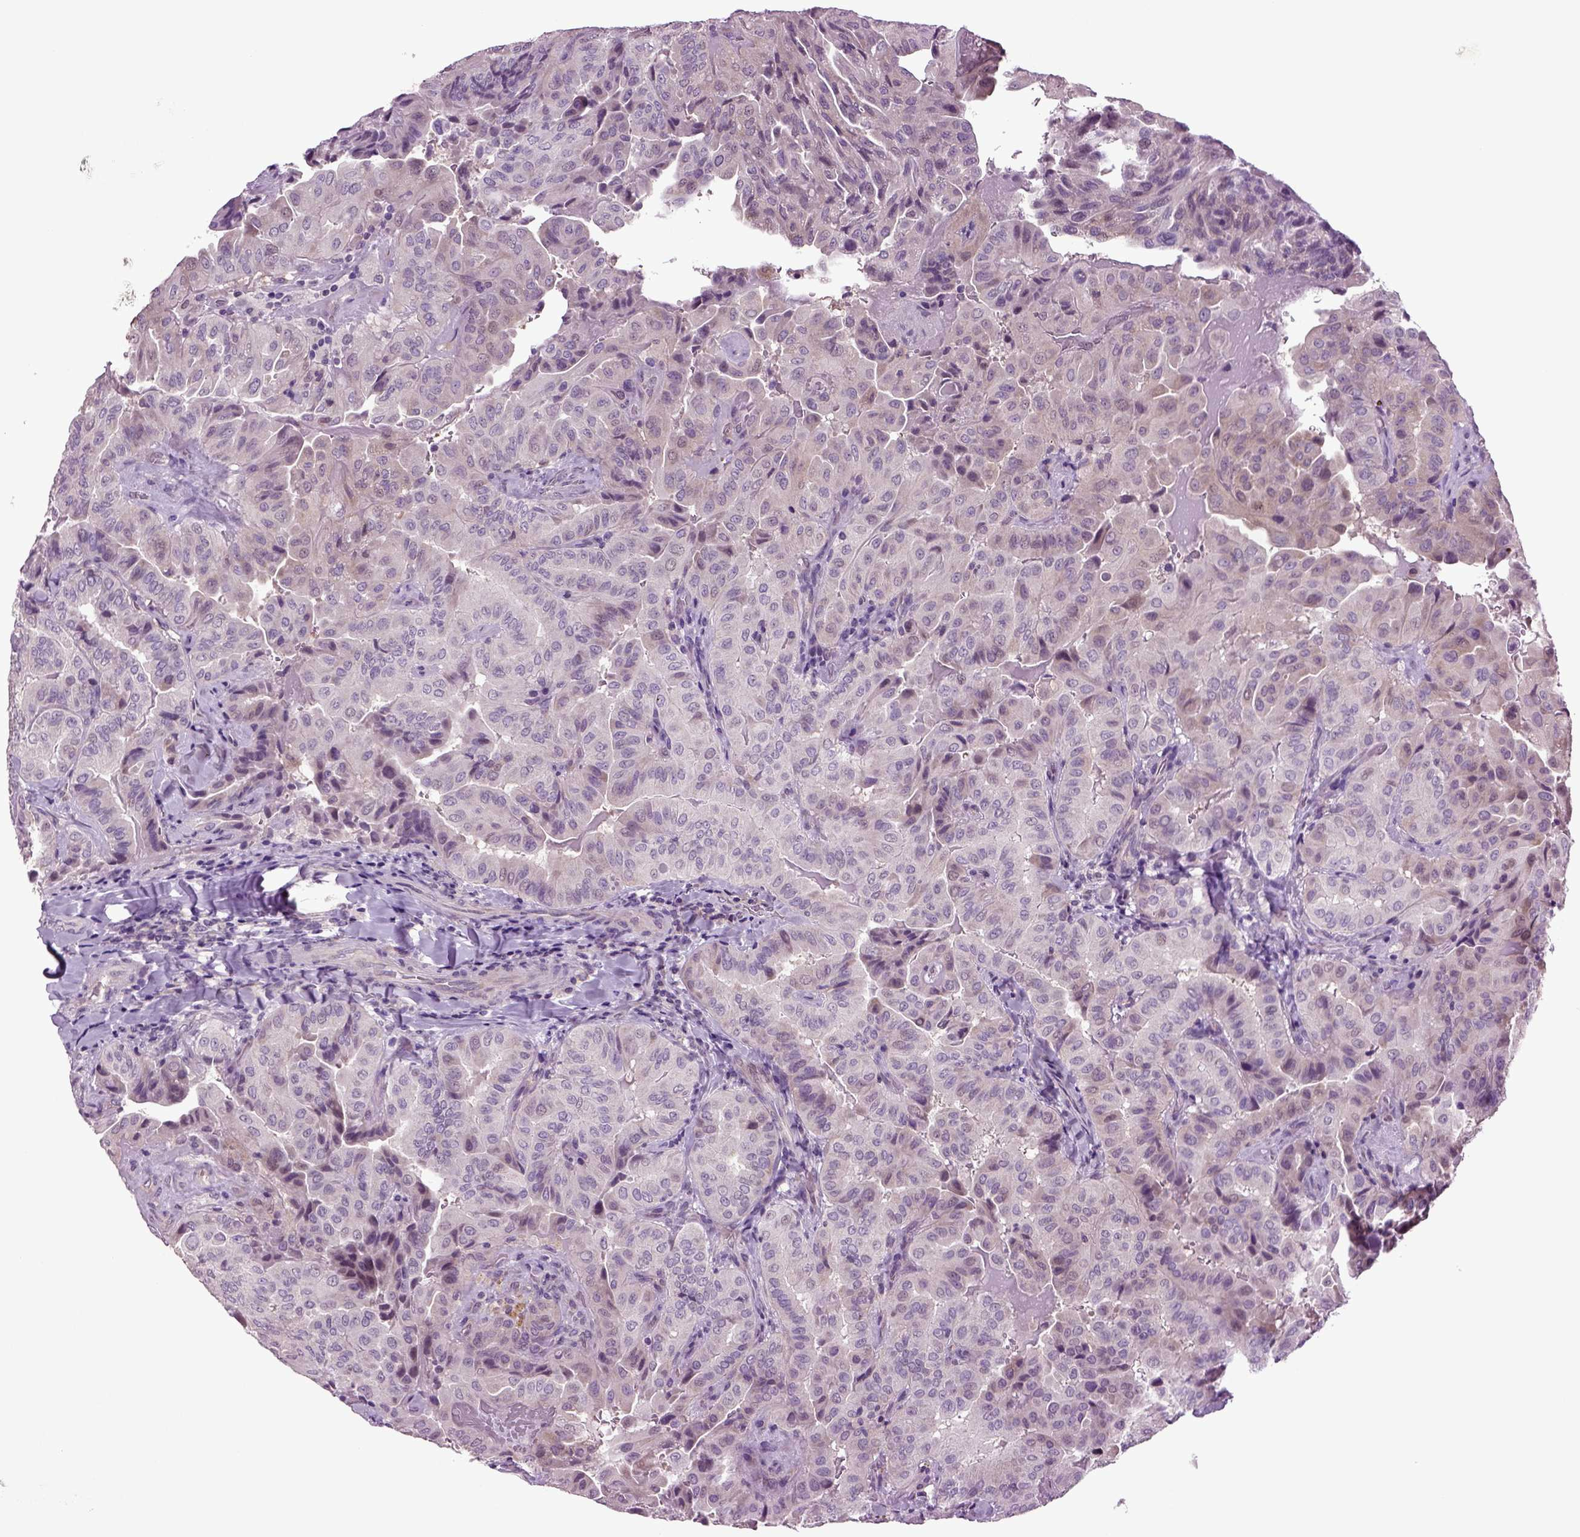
{"staining": {"intensity": "weak", "quantity": "<25%", "location": "cytoplasmic/membranous"}, "tissue": "thyroid cancer", "cell_type": "Tumor cells", "image_type": "cancer", "snomed": [{"axis": "morphology", "description": "Papillary adenocarcinoma, NOS"}, {"axis": "topography", "description": "Thyroid gland"}], "caption": "Micrograph shows no protein staining in tumor cells of thyroid cancer (papillary adenocarcinoma) tissue.", "gene": "PLCH2", "patient": {"sex": "female", "age": 68}}